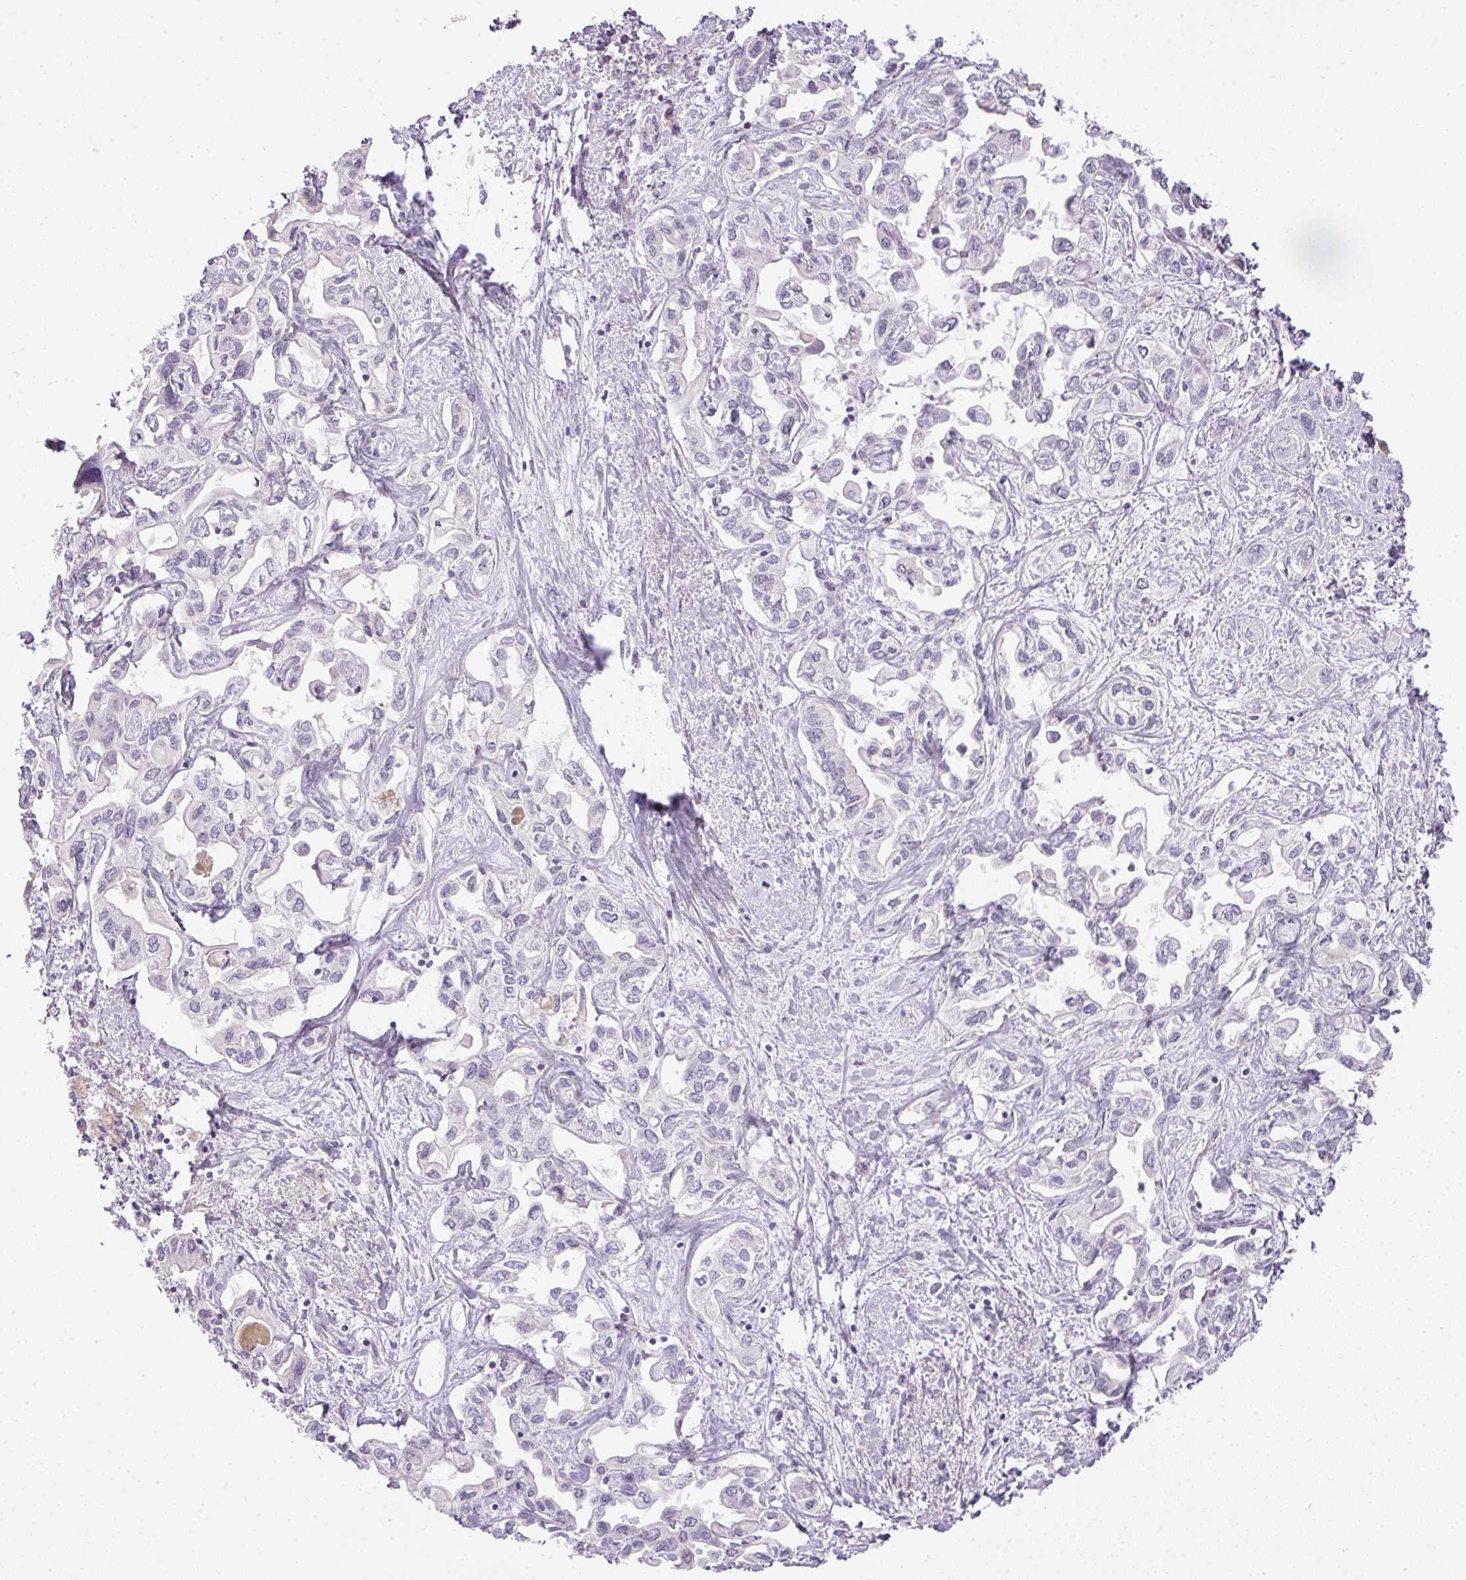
{"staining": {"intensity": "negative", "quantity": "none", "location": "none"}, "tissue": "liver cancer", "cell_type": "Tumor cells", "image_type": "cancer", "snomed": [{"axis": "morphology", "description": "Cholangiocarcinoma"}, {"axis": "topography", "description": "Liver"}], "caption": "Immunohistochemistry (IHC) photomicrograph of neoplastic tissue: liver cancer (cholangiocarcinoma) stained with DAB (3,3'-diaminobenzidine) exhibits no significant protein positivity in tumor cells.", "gene": "RAX2", "patient": {"sex": "female", "age": 64}}